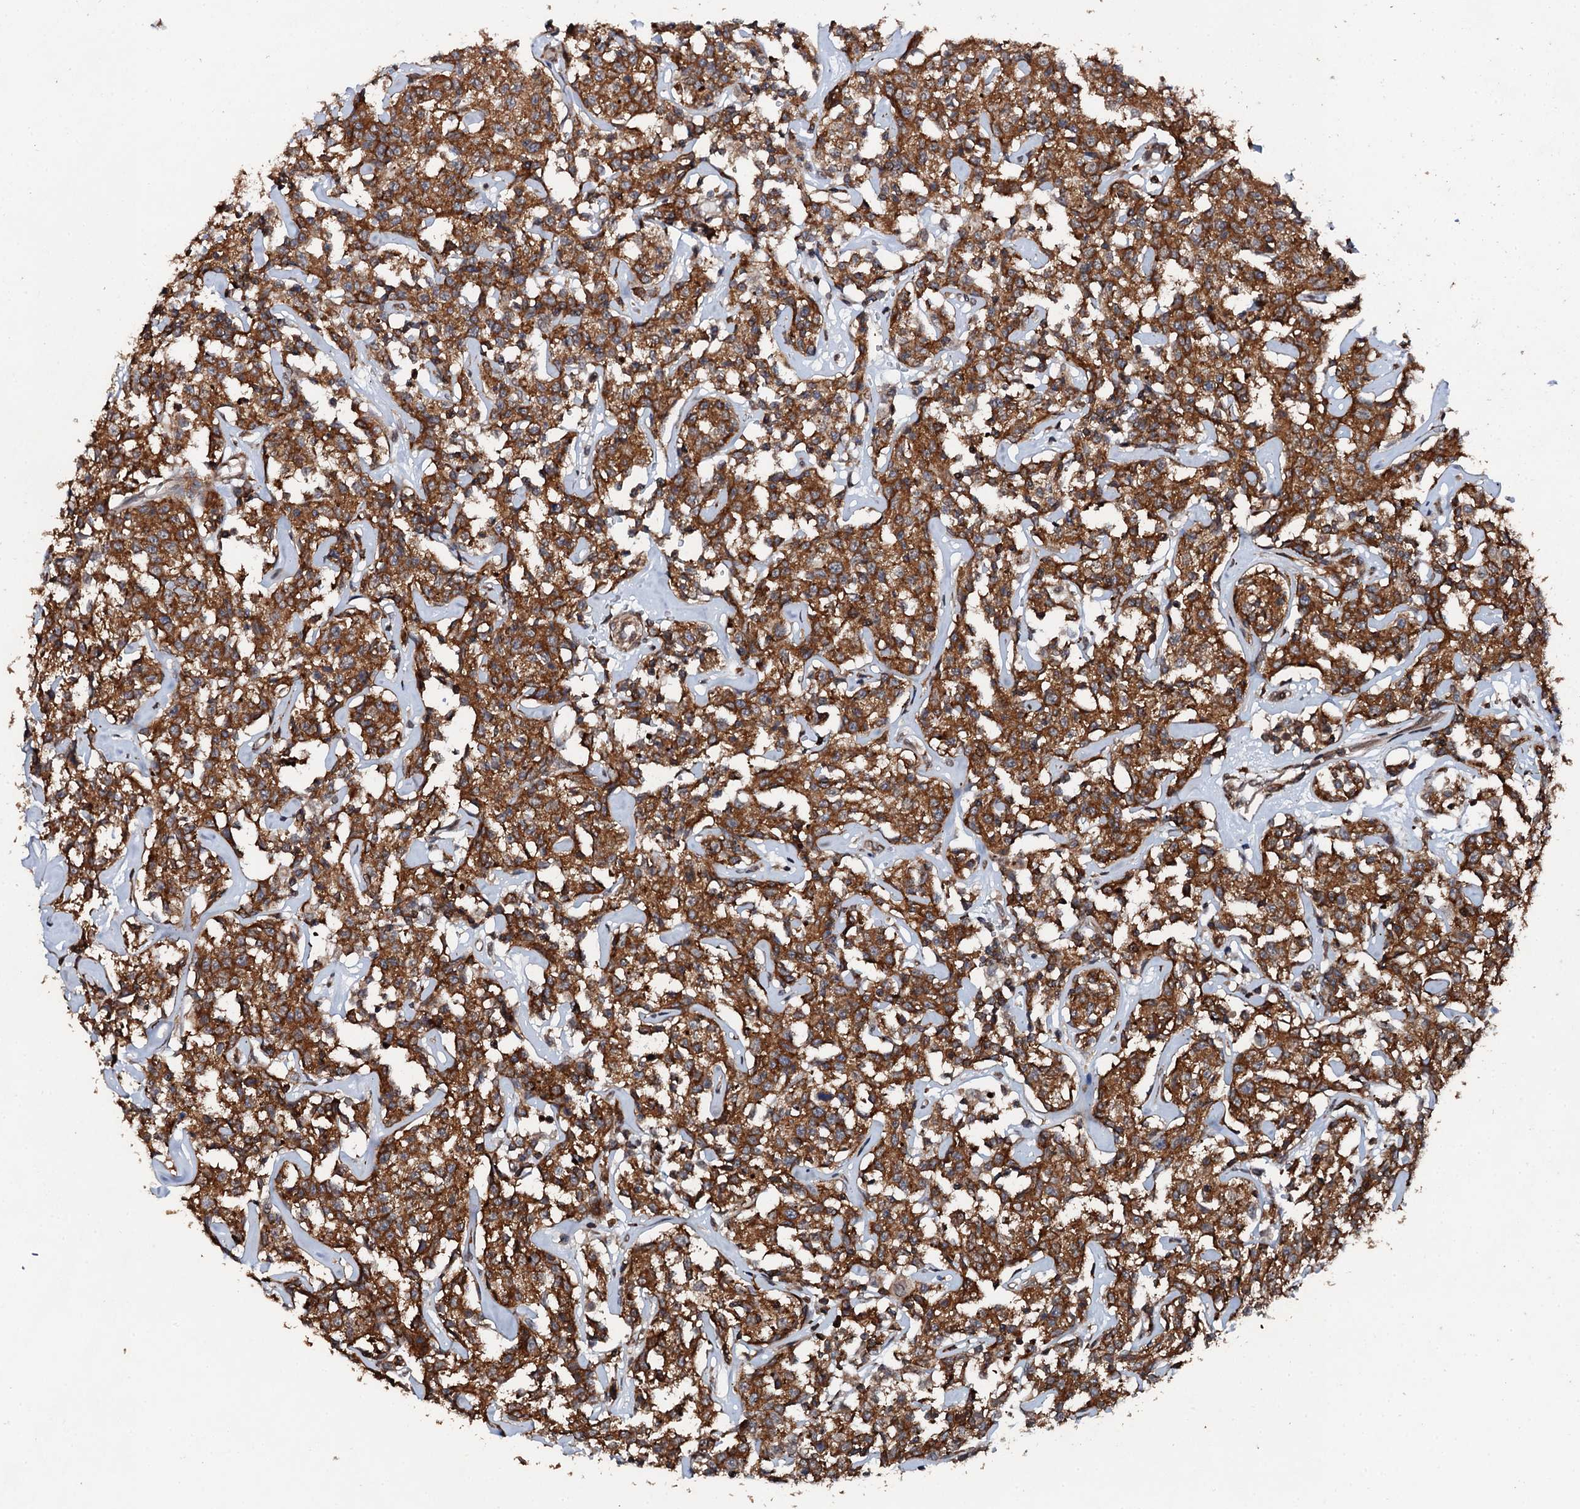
{"staining": {"intensity": "moderate", "quantity": ">75%", "location": "cytoplasmic/membranous"}, "tissue": "lymphoma", "cell_type": "Tumor cells", "image_type": "cancer", "snomed": [{"axis": "morphology", "description": "Malignant lymphoma, non-Hodgkin's type, Low grade"}, {"axis": "topography", "description": "Small intestine"}], "caption": "Lymphoma stained with DAB IHC demonstrates medium levels of moderate cytoplasmic/membranous staining in approximately >75% of tumor cells.", "gene": "EDC4", "patient": {"sex": "female", "age": 59}}